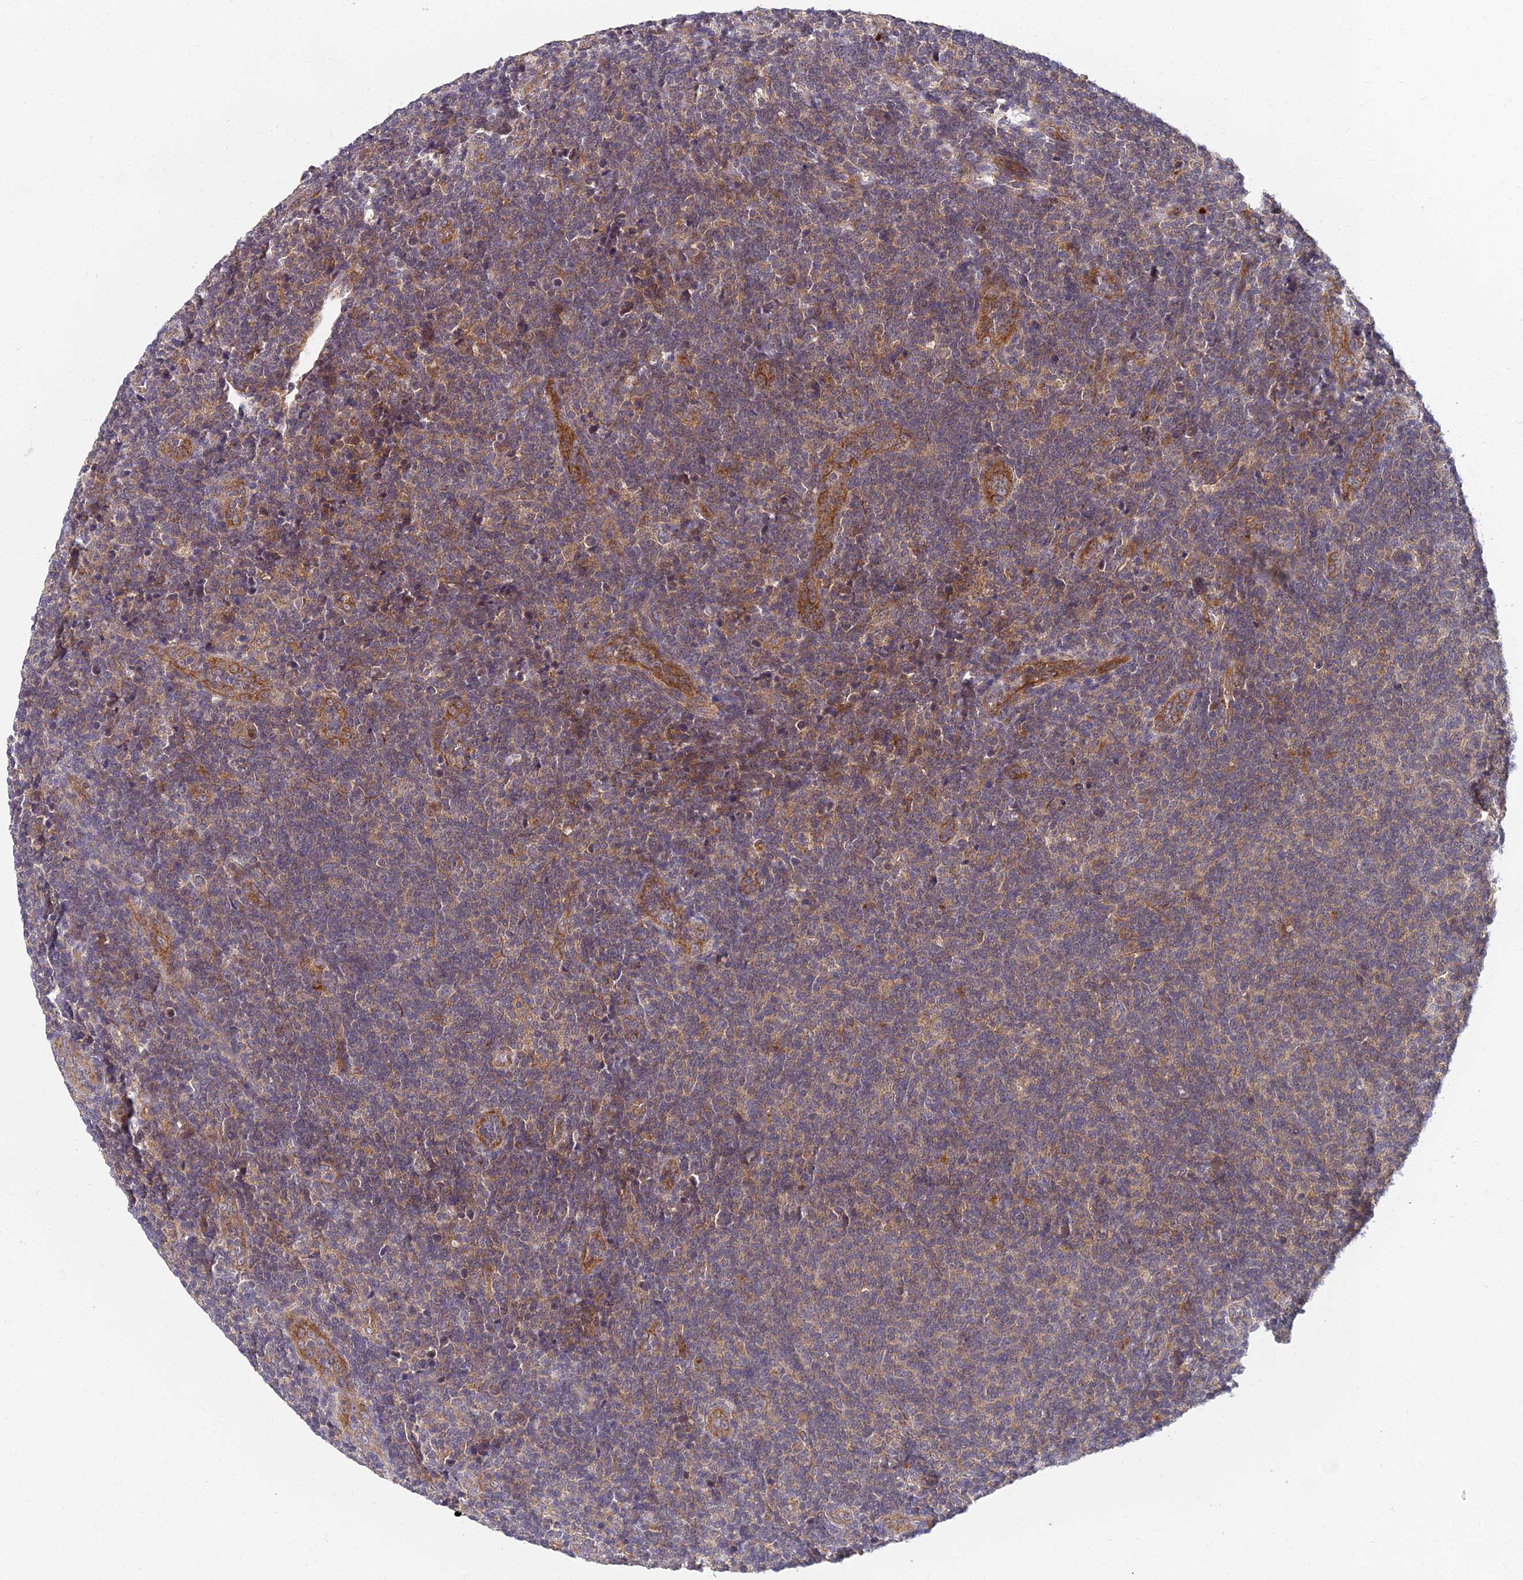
{"staining": {"intensity": "weak", "quantity": "25%-75%", "location": "cytoplasmic/membranous"}, "tissue": "lymphoma", "cell_type": "Tumor cells", "image_type": "cancer", "snomed": [{"axis": "morphology", "description": "Malignant lymphoma, non-Hodgkin's type, Low grade"}, {"axis": "topography", "description": "Lymph node"}], "caption": "High-magnification brightfield microscopy of lymphoma stained with DAB (3,3'-diaminobenzidine) (brown) and counterstained with hematoxylin (blue). tumor cells exhibit weak cytoplasmic/membranous expression is present in approximately25%-75% of cells.", "gene": "NPY", "patient": {"sex": "male", "age": 66}}